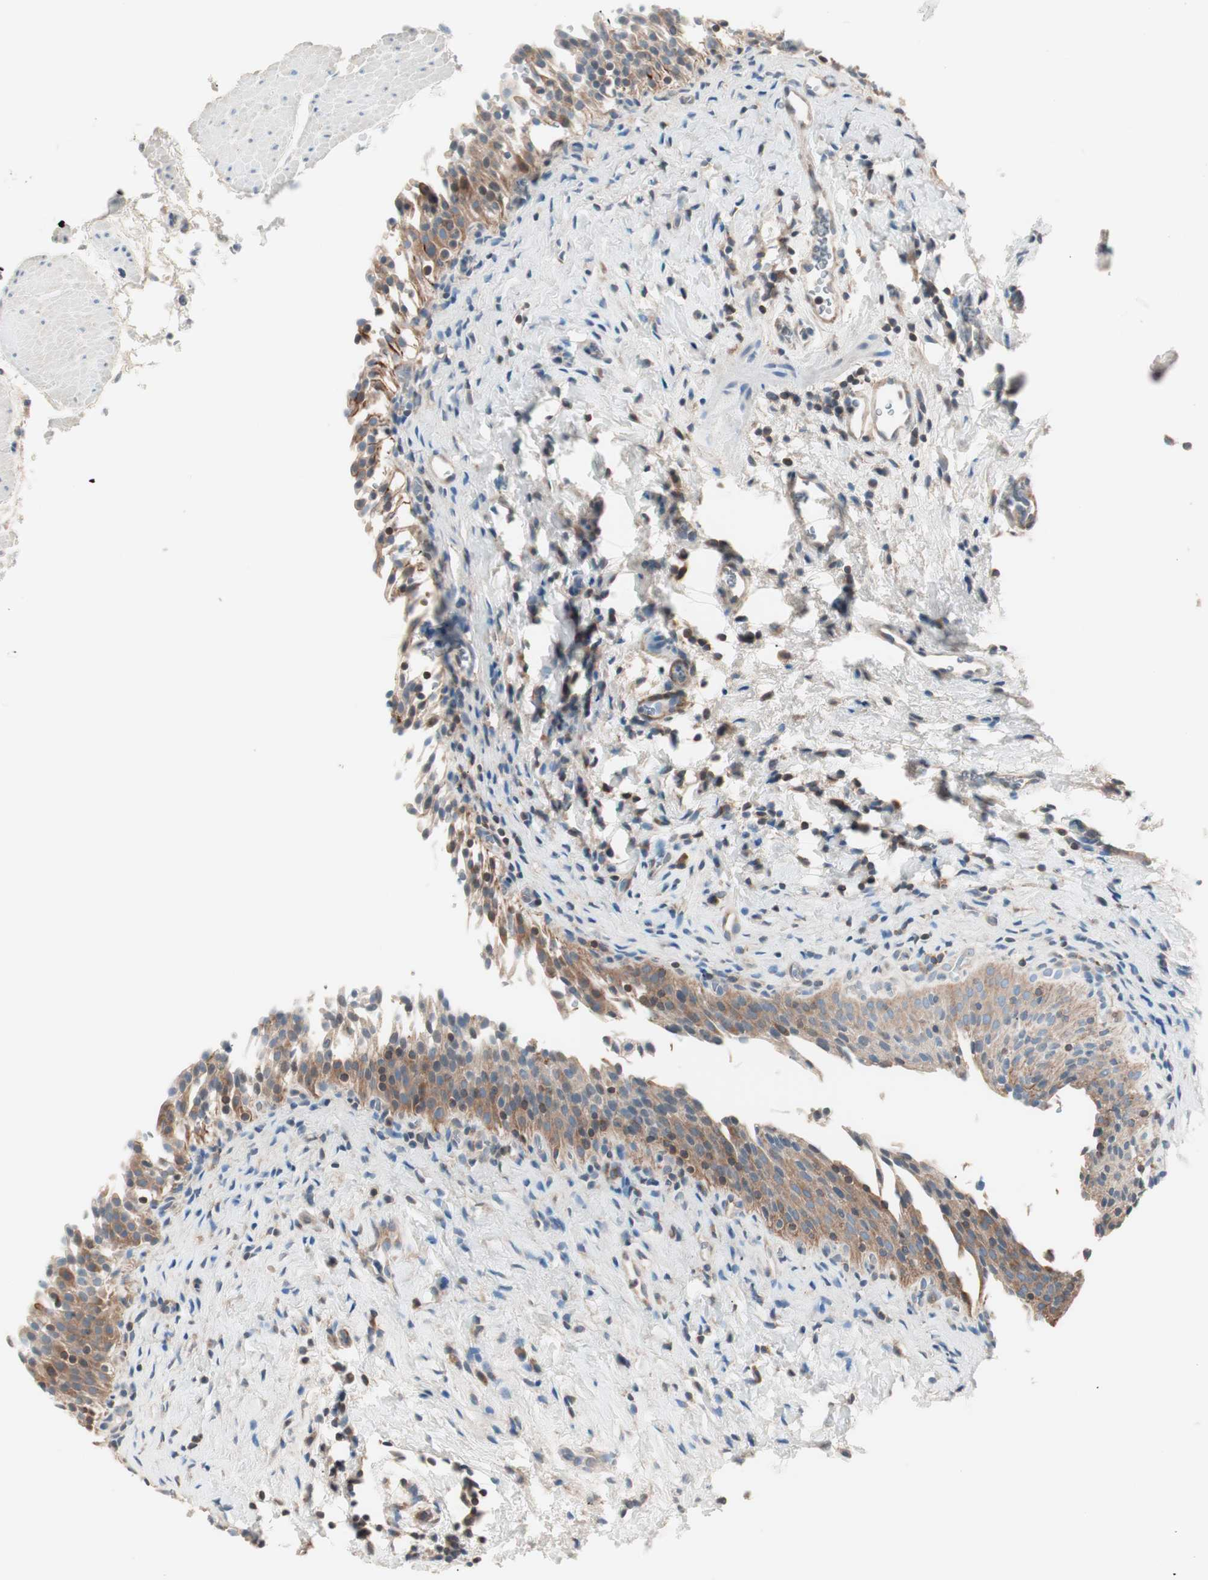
{"staining": {"intensity": "moderate", "quantity": ">75%", "location": "cytoplasmic/membranous"}, "tissue": "urinary bladder", "cell_type": "Urothelial cells", "image_type": "normal", "snomed": [{"axis": "morphology", "description": "Normal tissue, NOS"}, {"axis": "topography", "description": "Urinary bladder"}], "caption": "The immunohistochemical stain shows moderate cytoplasmic/membranous staining in urothelial cells of unremarkable urinary bladder. (Stains: DAB in brown, nuclei in blue, Microscopy: brightfield microscopy at high magnification).", "gene": "RAD54B", "patient": {"sex": "male", "age": 51}}